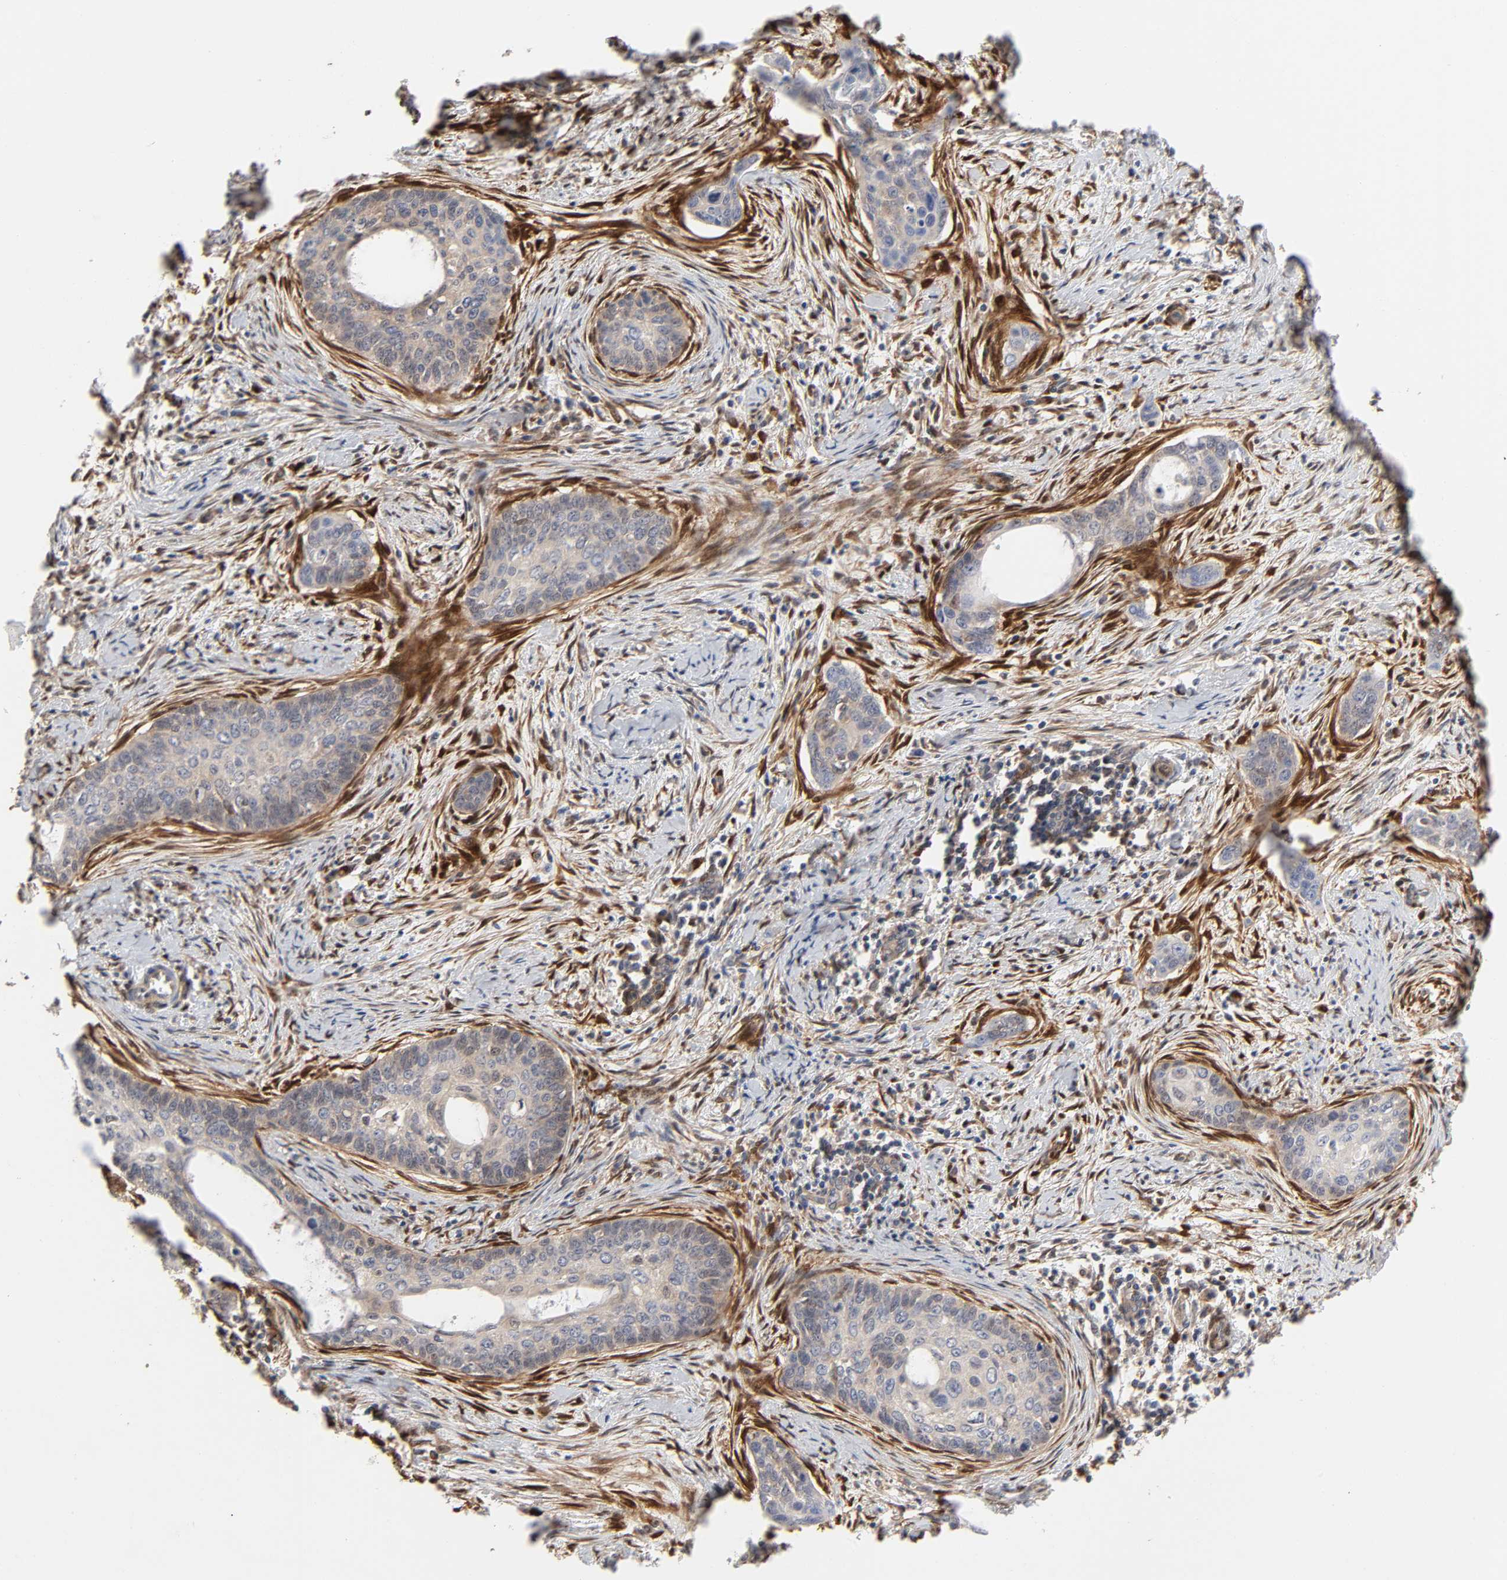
{"staining": {"intensity": "weak", "quantity": "25%-75%", "location": "cytoplasmic/membranous"}, "tissue": "cervical cancer", "cell_type": "Tumor cells", "image_type": "cancer", "snomed": [{"axis": "morphology", "description": "Squamous cell carcinoma, NOS"}, {"axis": "topography", "description": "Cervix"}], "caption": "There is low levels of weak cytoplasmic/membranous staining in tumor cells of squamous cell carcinoma (cervical), as demonstrated by immunohistochemical staining (brown color).", "gene": "PTEN", "patient": {"sex": "female", "age": 33}}